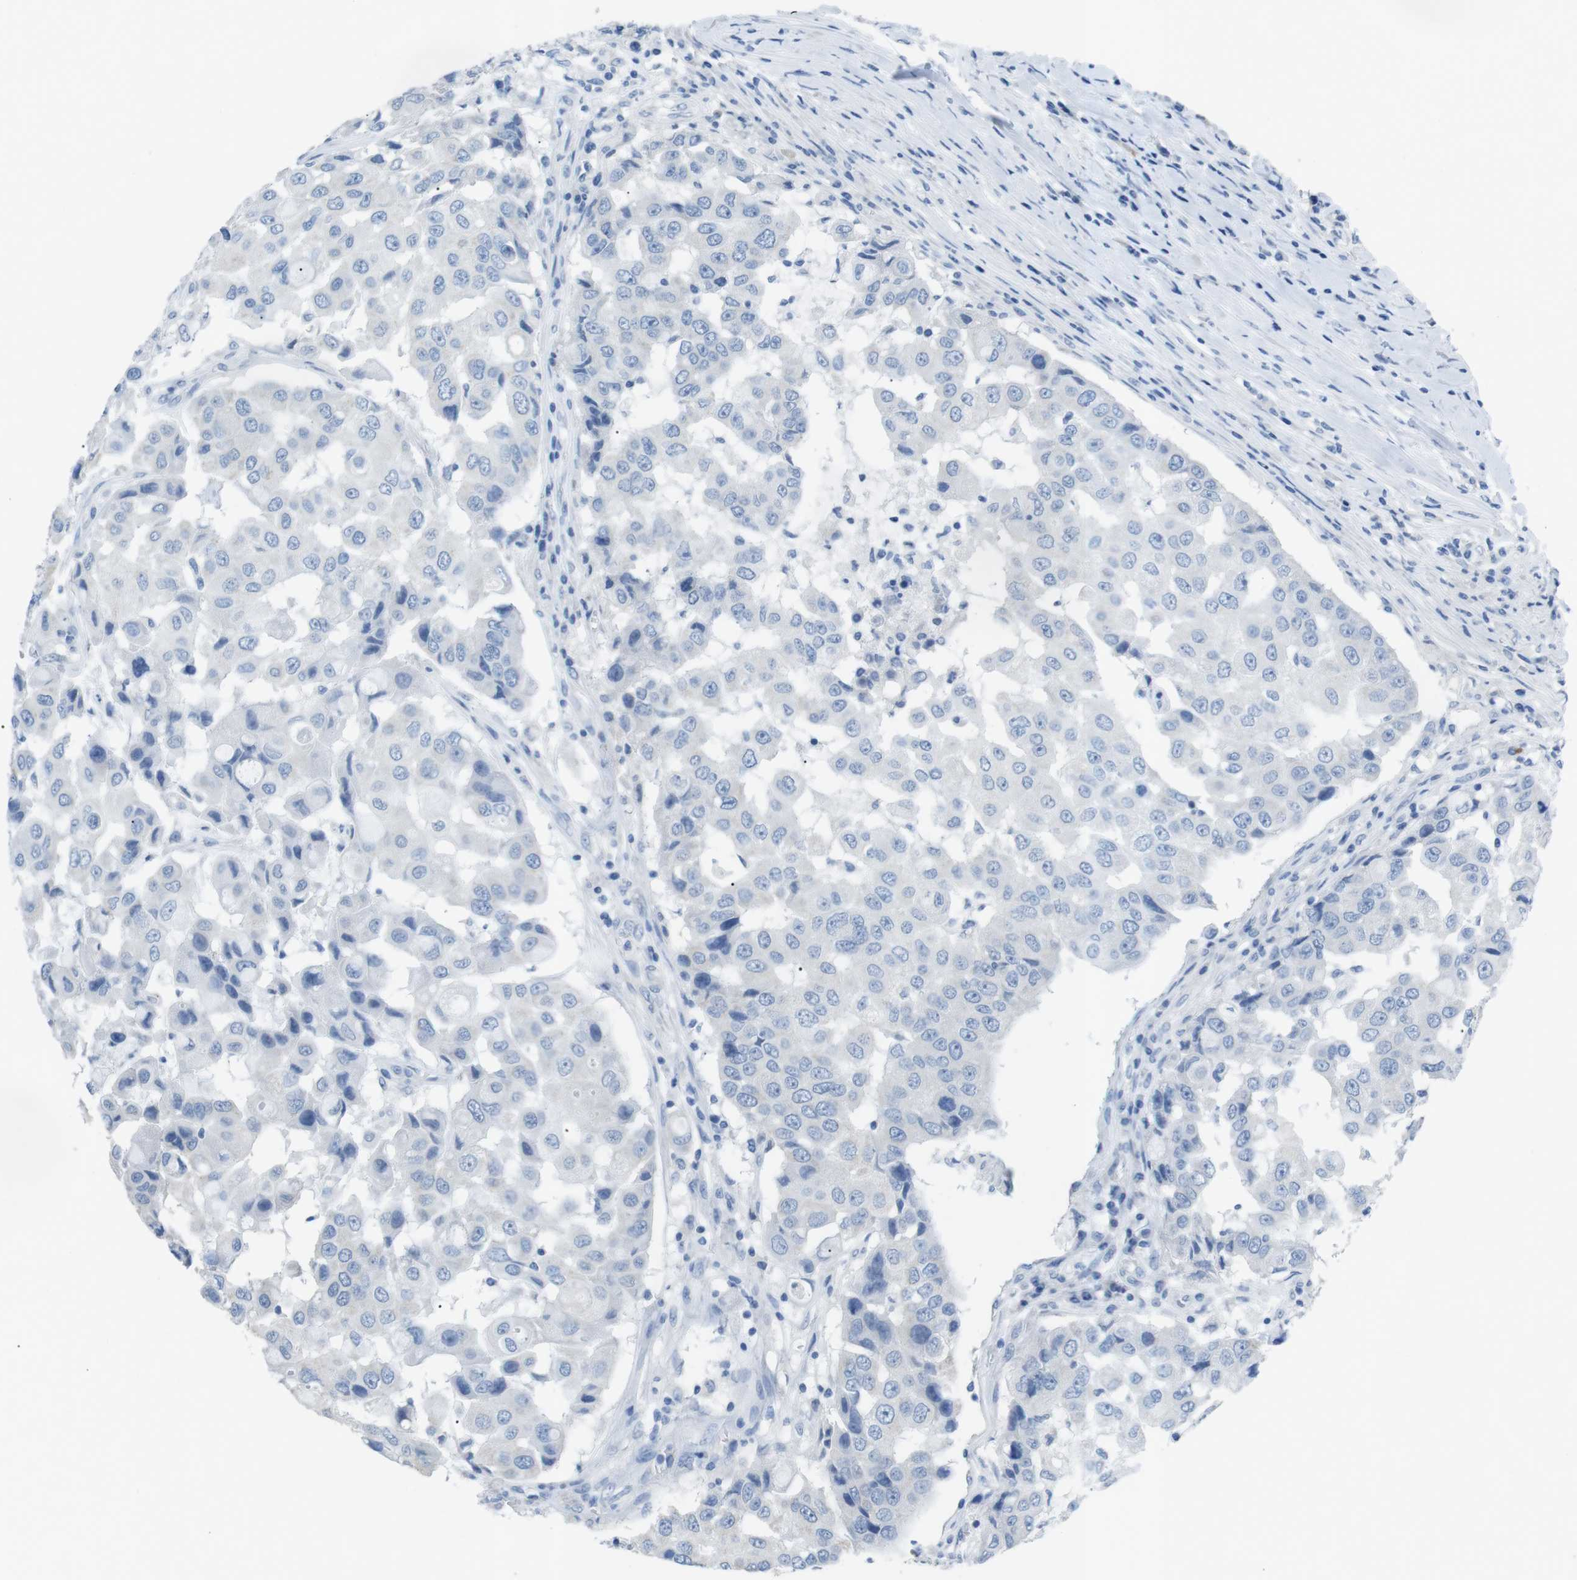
{"staining": {"intensity": "negative", "quantity": "none", "location": "none"}, "tissue": "breast cancer", "cell_type": "Tumor cells", "image_type": "cancer", "snomed": [{"axis": "morphology", "description": "Duct carcinoma"}, {"axis": "topography", "description": "Breast"}], "caption": "Immunohistochemical staining of invasive ductal carcinoma (breast) exhibits no significant staining in tumor cells. (Immunohistochemistry, brightfield microscopy, high magnification).", "gene": "SALL4", "patient": {"sex": "female", "age": 27}}